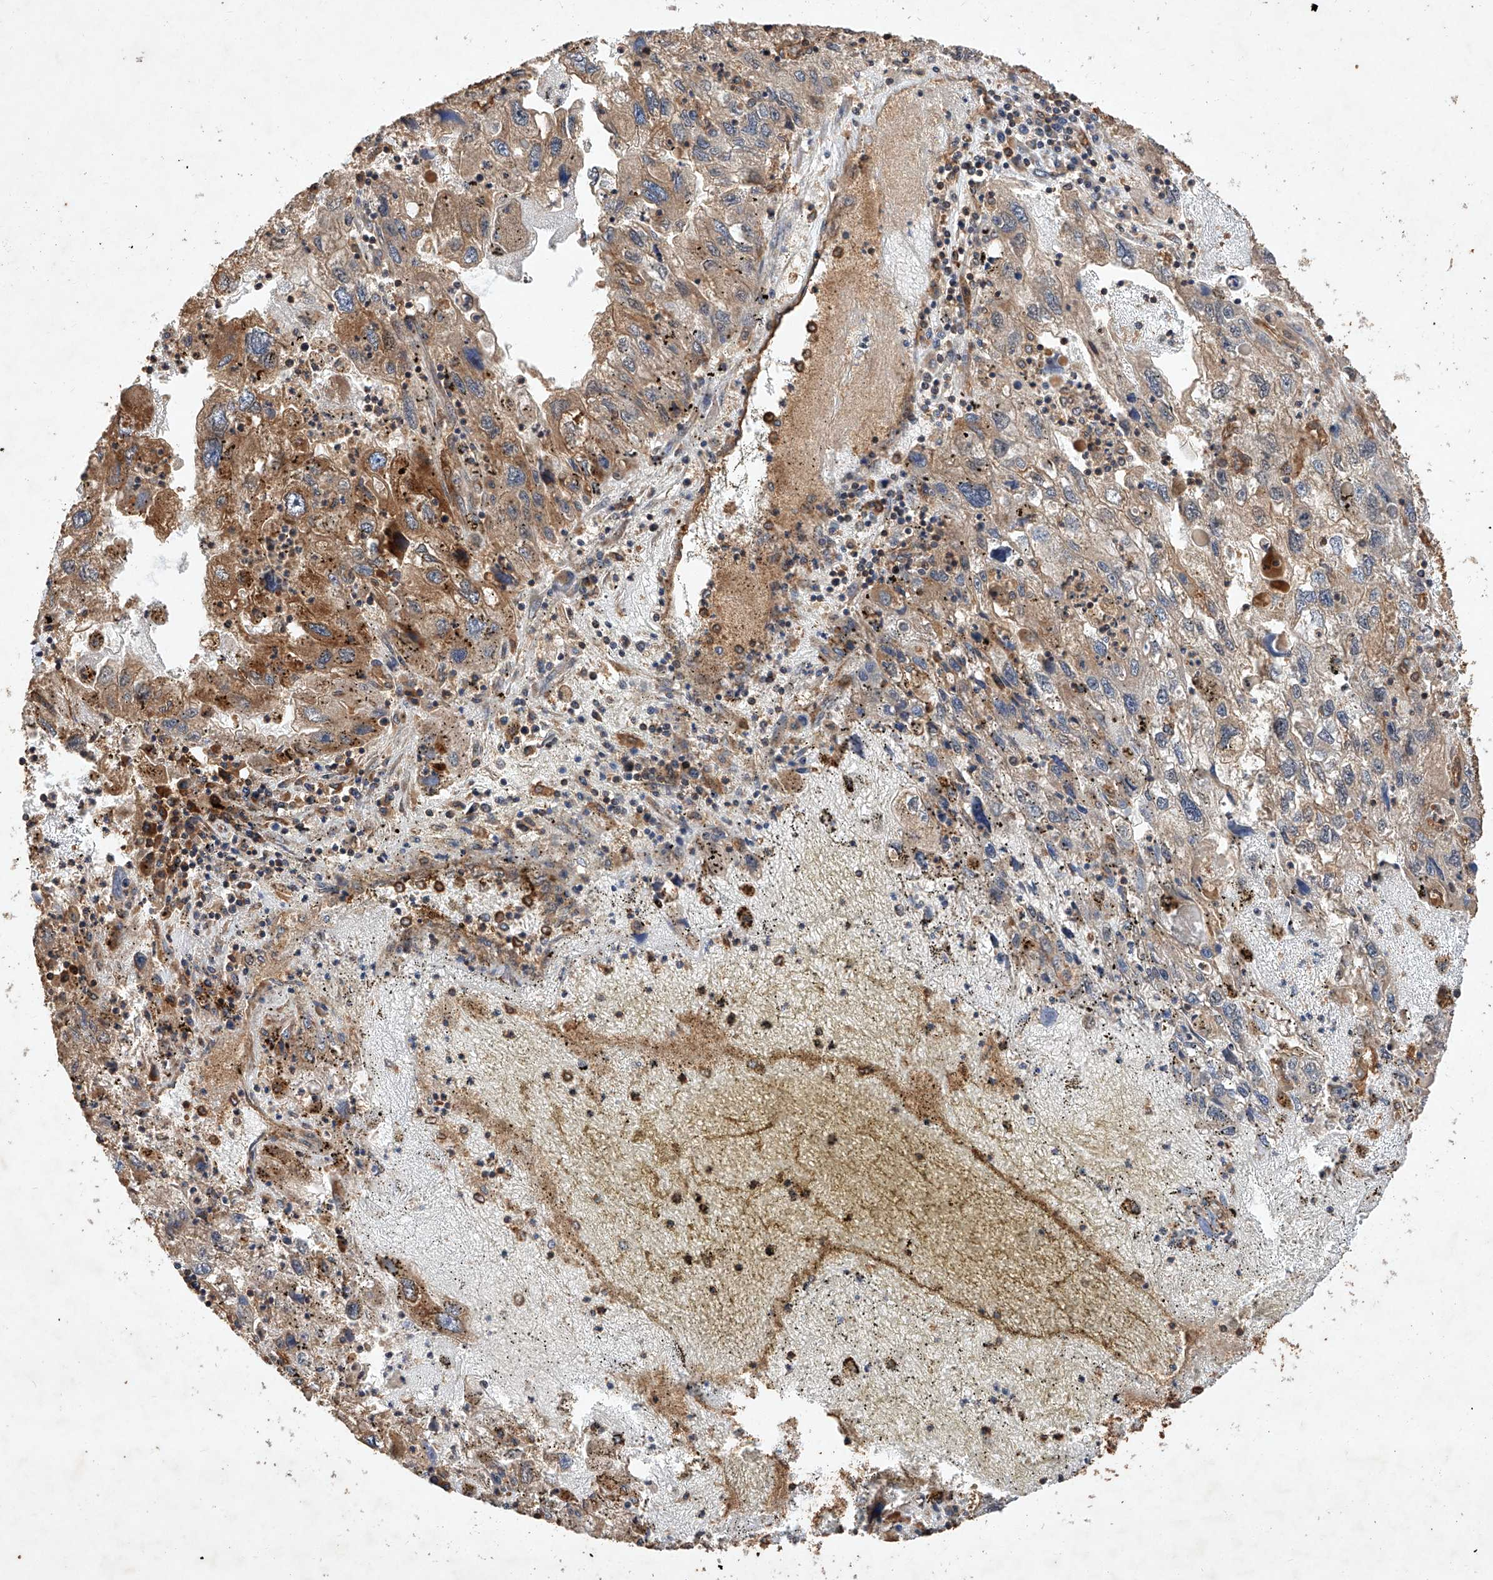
{"staining": {"intensity": "moderate", "quantity": "25%-75%", "location": "cytoplasmic/membranous"}, "tissue": "endometrial cancer", "cell_type": "Tumor cells", "image_type": "cancer", "snomed": [{"axis": "morphology", "description": "Adenocarcinoma, NOS"}, {"axis": "topography", "description": "Endometrium"}], "caption": "Protein expression analysis of human adenocarcinoma (endometrial) reveals moderate cytoplasmic/membranous expression in approximately 25%-75% of tumor cells. (IHC, brightfield microscopy, high magnification).", "gene": "GHDC", "patient": {"sex": "female", "age": 49}}